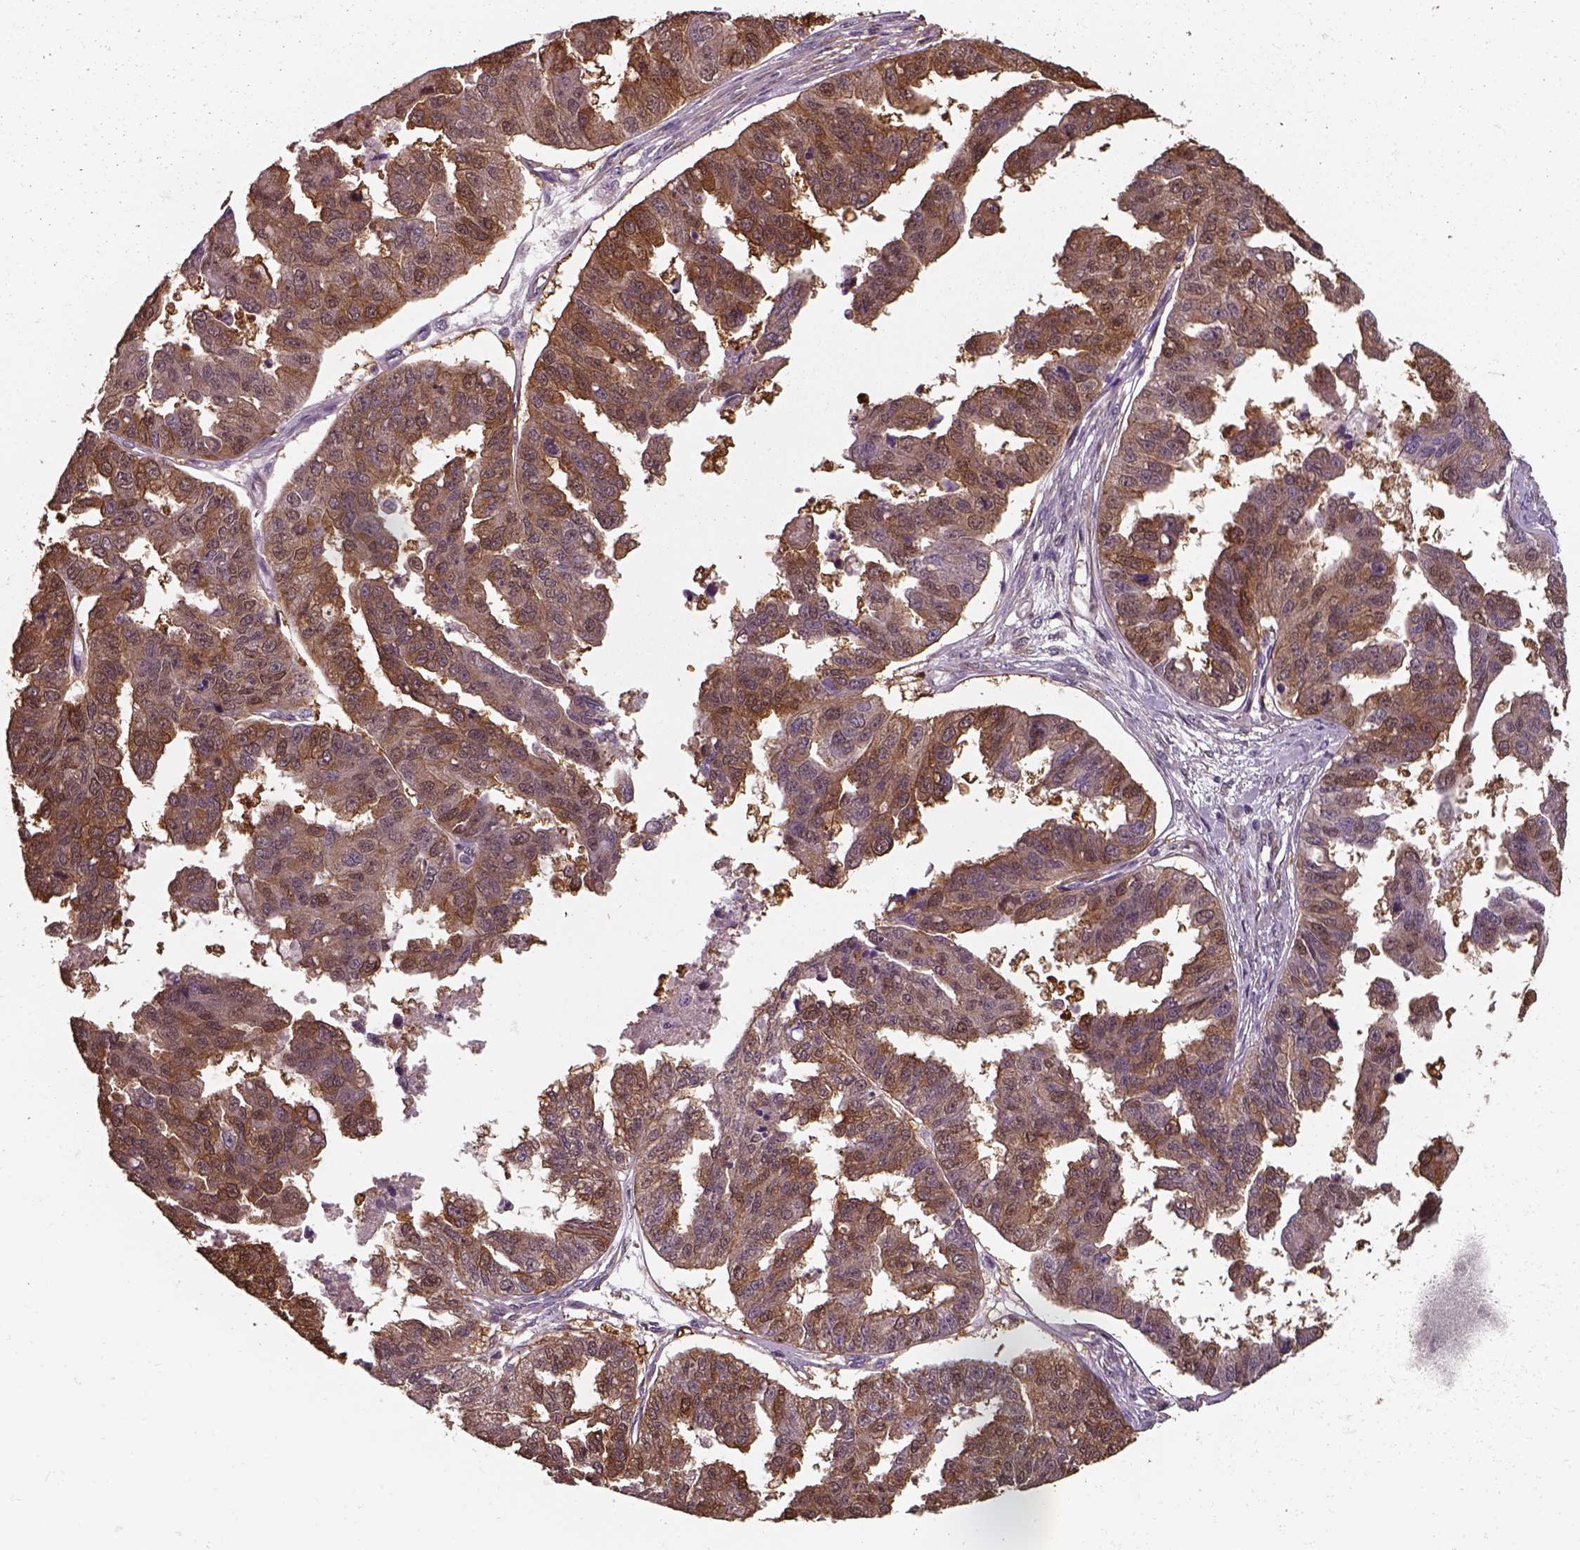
{"staining": {"intensity": "strong", "quantity": ">75%", "location": "cytoplasmic/membranous"}, "tissue": "ovarian cancer", "cell_type": "Tumor cells", "image_type": "cancer", "snomed": [{"axis": "morphology", "description": "Cystadenocarcinoma, serous, NOS"}, {"axis": "topography", "description": "Ovary"}], "caption": "The immunohistochemical stain labels strong cytoplasmic/membranous staining in tumor cells of serous cystadenocarcinoma (ovarian) tissue.", "gene": "ISYNA1", "patient": {"sex": "female", "age": 58}}